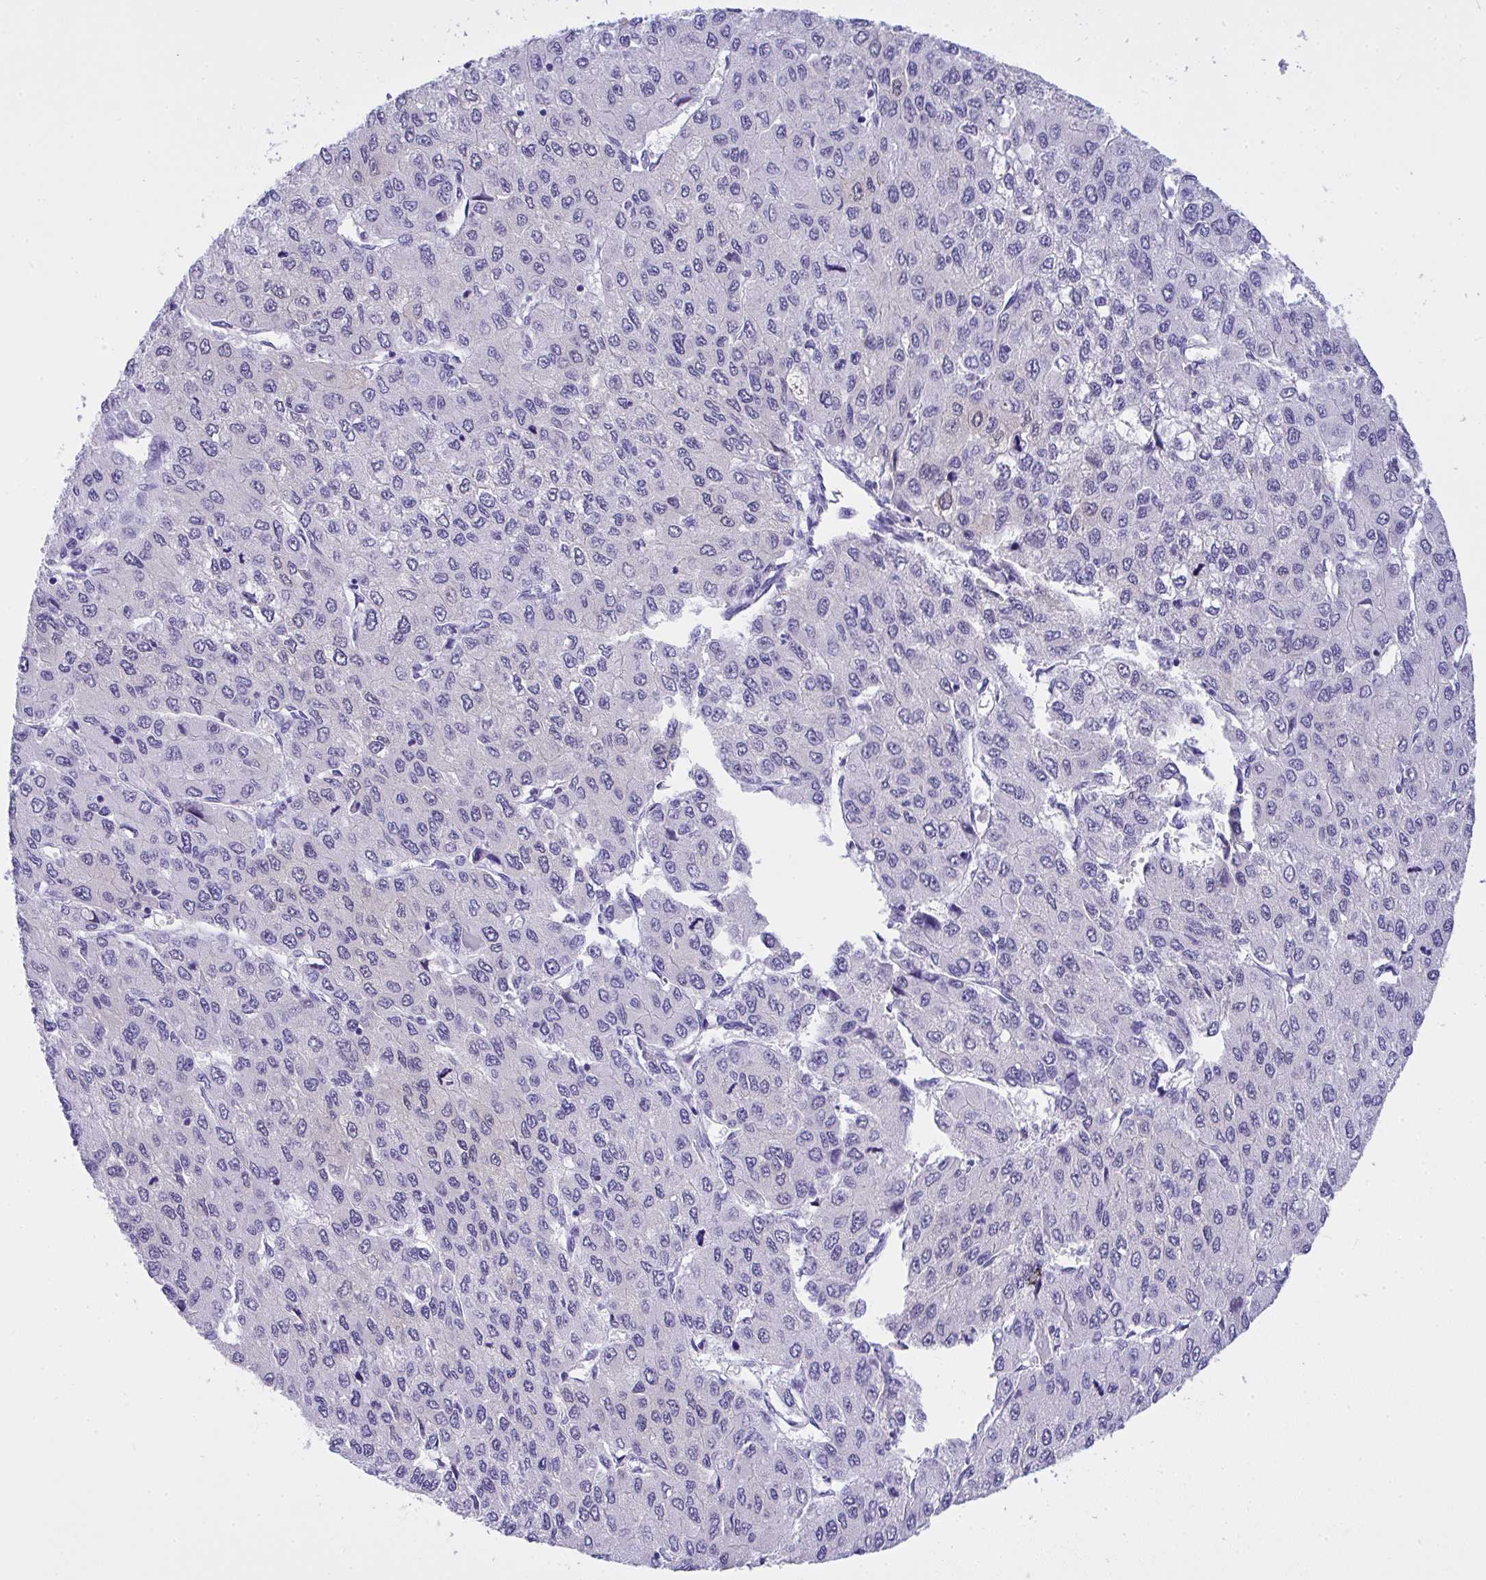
{"staining": {"intensity": "negative", "quantity": "none", "location": "none"}, "tissue": "liver cancer", "cell_type": "Tumor cells", "image_type": "cancer", "snomed": [{"axis": "morphology", "description": "Carcinoma, Hepatocellular, NOS"}, {"axis": "topography", "description": "Liver"}], "caption": "High power microscopy image of an immunohistochemistry (IHC) micrograph of liver cancer (hepatocellular carcinoma), revealing no significant expression in tumor cells. (Stains: DAB immunohistochemistry (IHC) with hematoxylin counter stain, Microscopy: brightfield microscopy at high magnification).", "gene": "AKR1D1", "patient": {"sex": "female", "age": 66}}